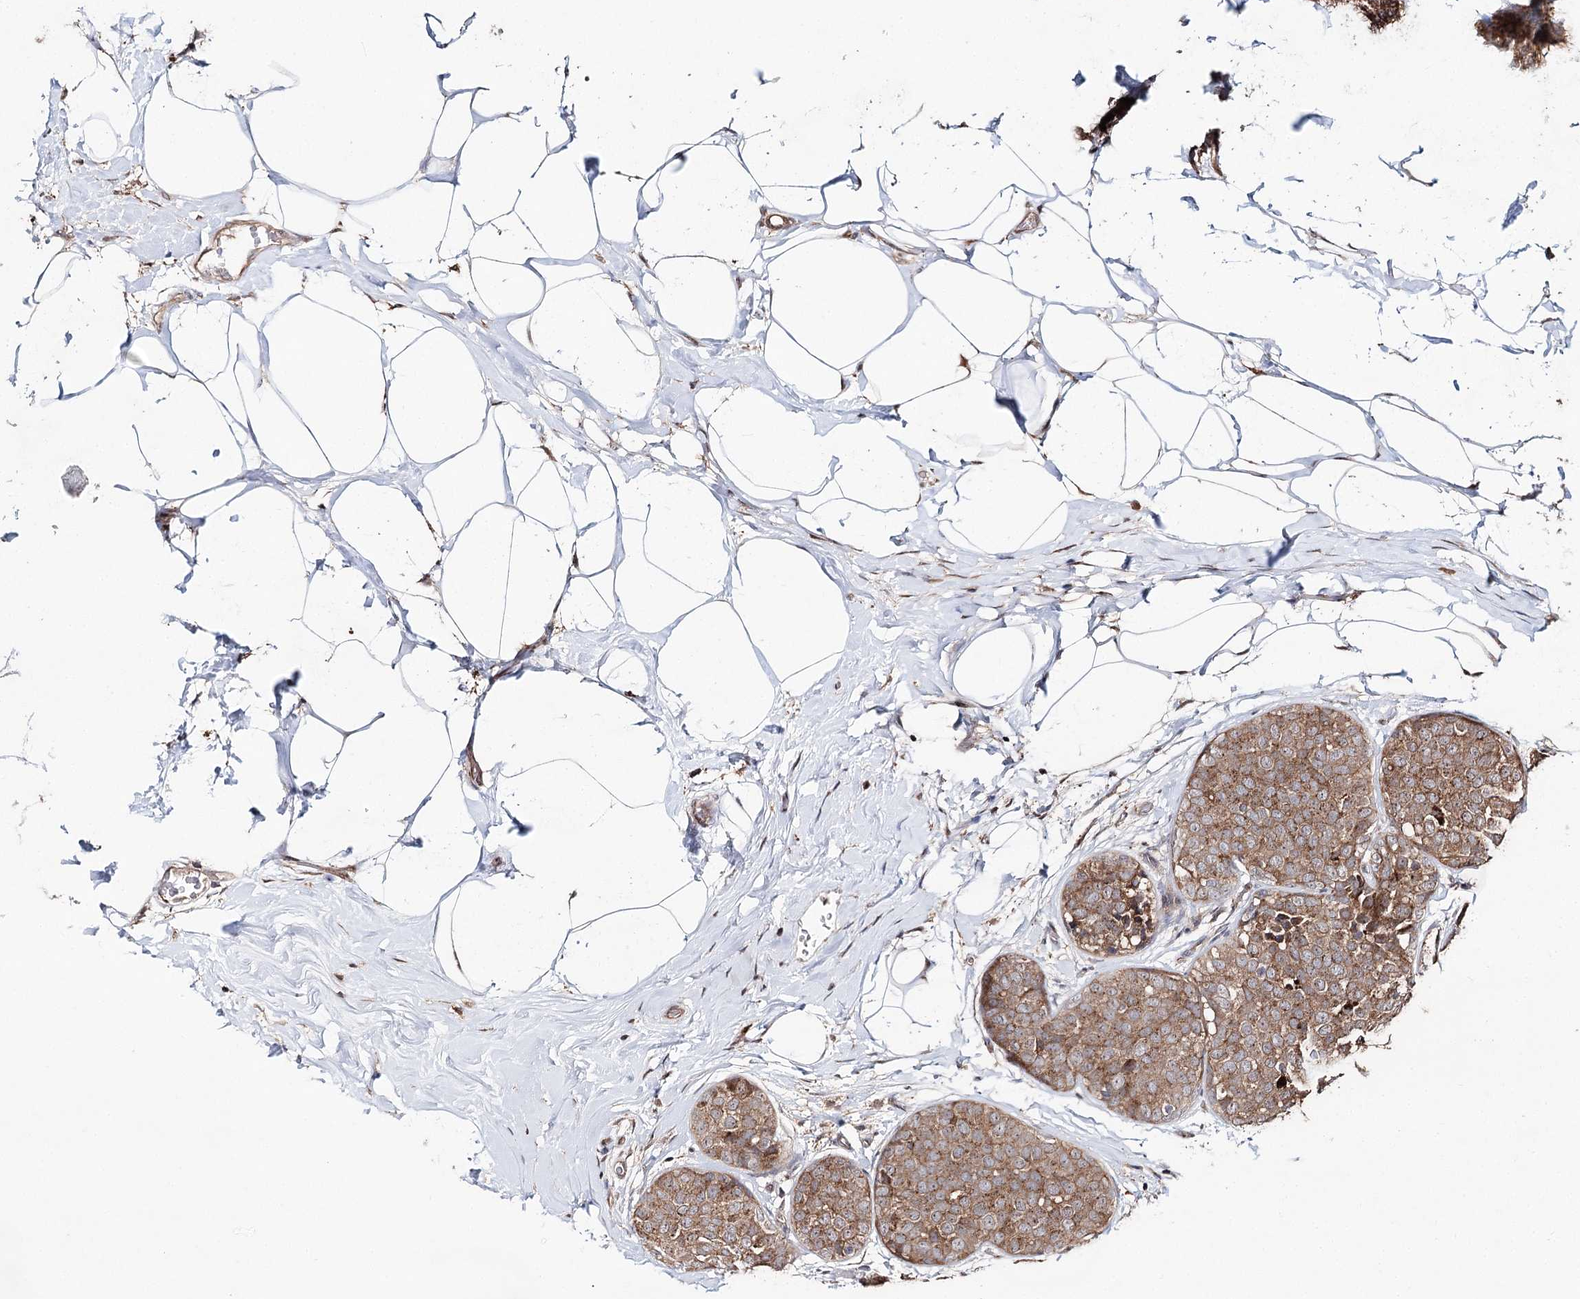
{"staining": {"intensity": "moderate", "quantity": ">75%", "location": "cytoplasmic/membranous"}, "tissue": "breast cancer", "cell_type": "Tumor cells", "image_type": "cancer", "snomed": [{"axis": "morphology", "description": "Lobular carcinoma, in situ"}, {"axis": "morphology", "description": "Lobular carcinoma"}, {"axis": "topography", "description": "Breast"}], "caption": "Brown immunohistochemical staining in lobular carcinoma (breast) exhibits moderate cytoplasmic/membranous staining in approximately >75% of tumor cells.", "gene": "DMXL1", "patient": {"sex": "female", "age": 41}}